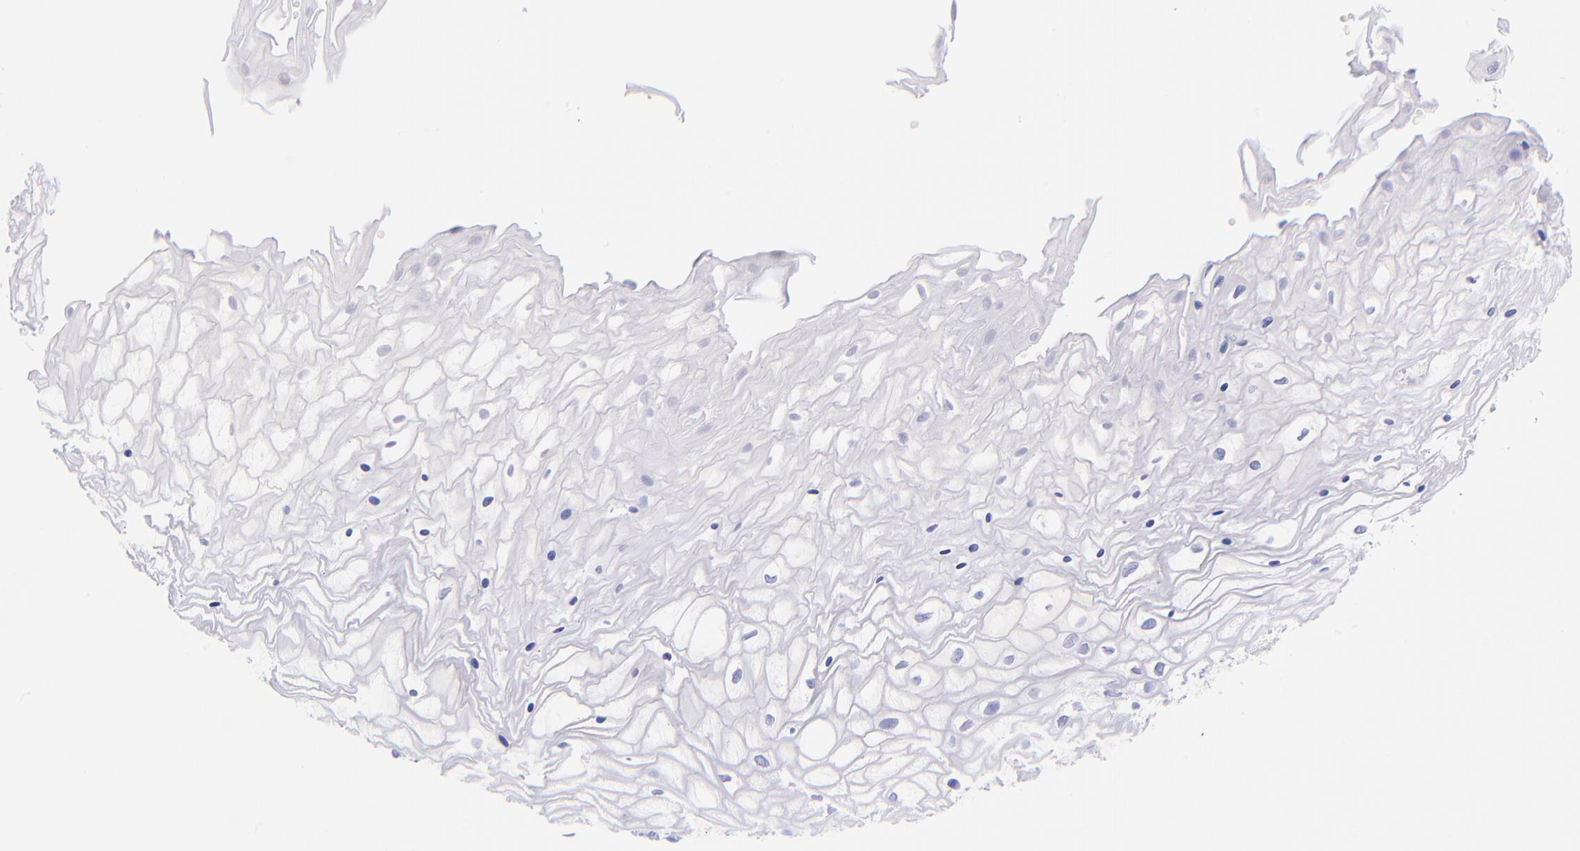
{"staining": {"intensity": "negative", "quantity": "none", "location": "none"}, "tissue": "vagina", "cell_type": "Squamous epithelial cells", "image_type": "normal", "snomed": [{"axis": "morphology", "description": "Normal tissue, NOS"}, {"axis": "topography", "description": "Vagina"}], "caption": "Human vagina stained for a protein using IHC demonstrates no staining in squamous epithelial cells.", "gene": "RAB3B", "patient": {"sex": "female", "age": 34}}